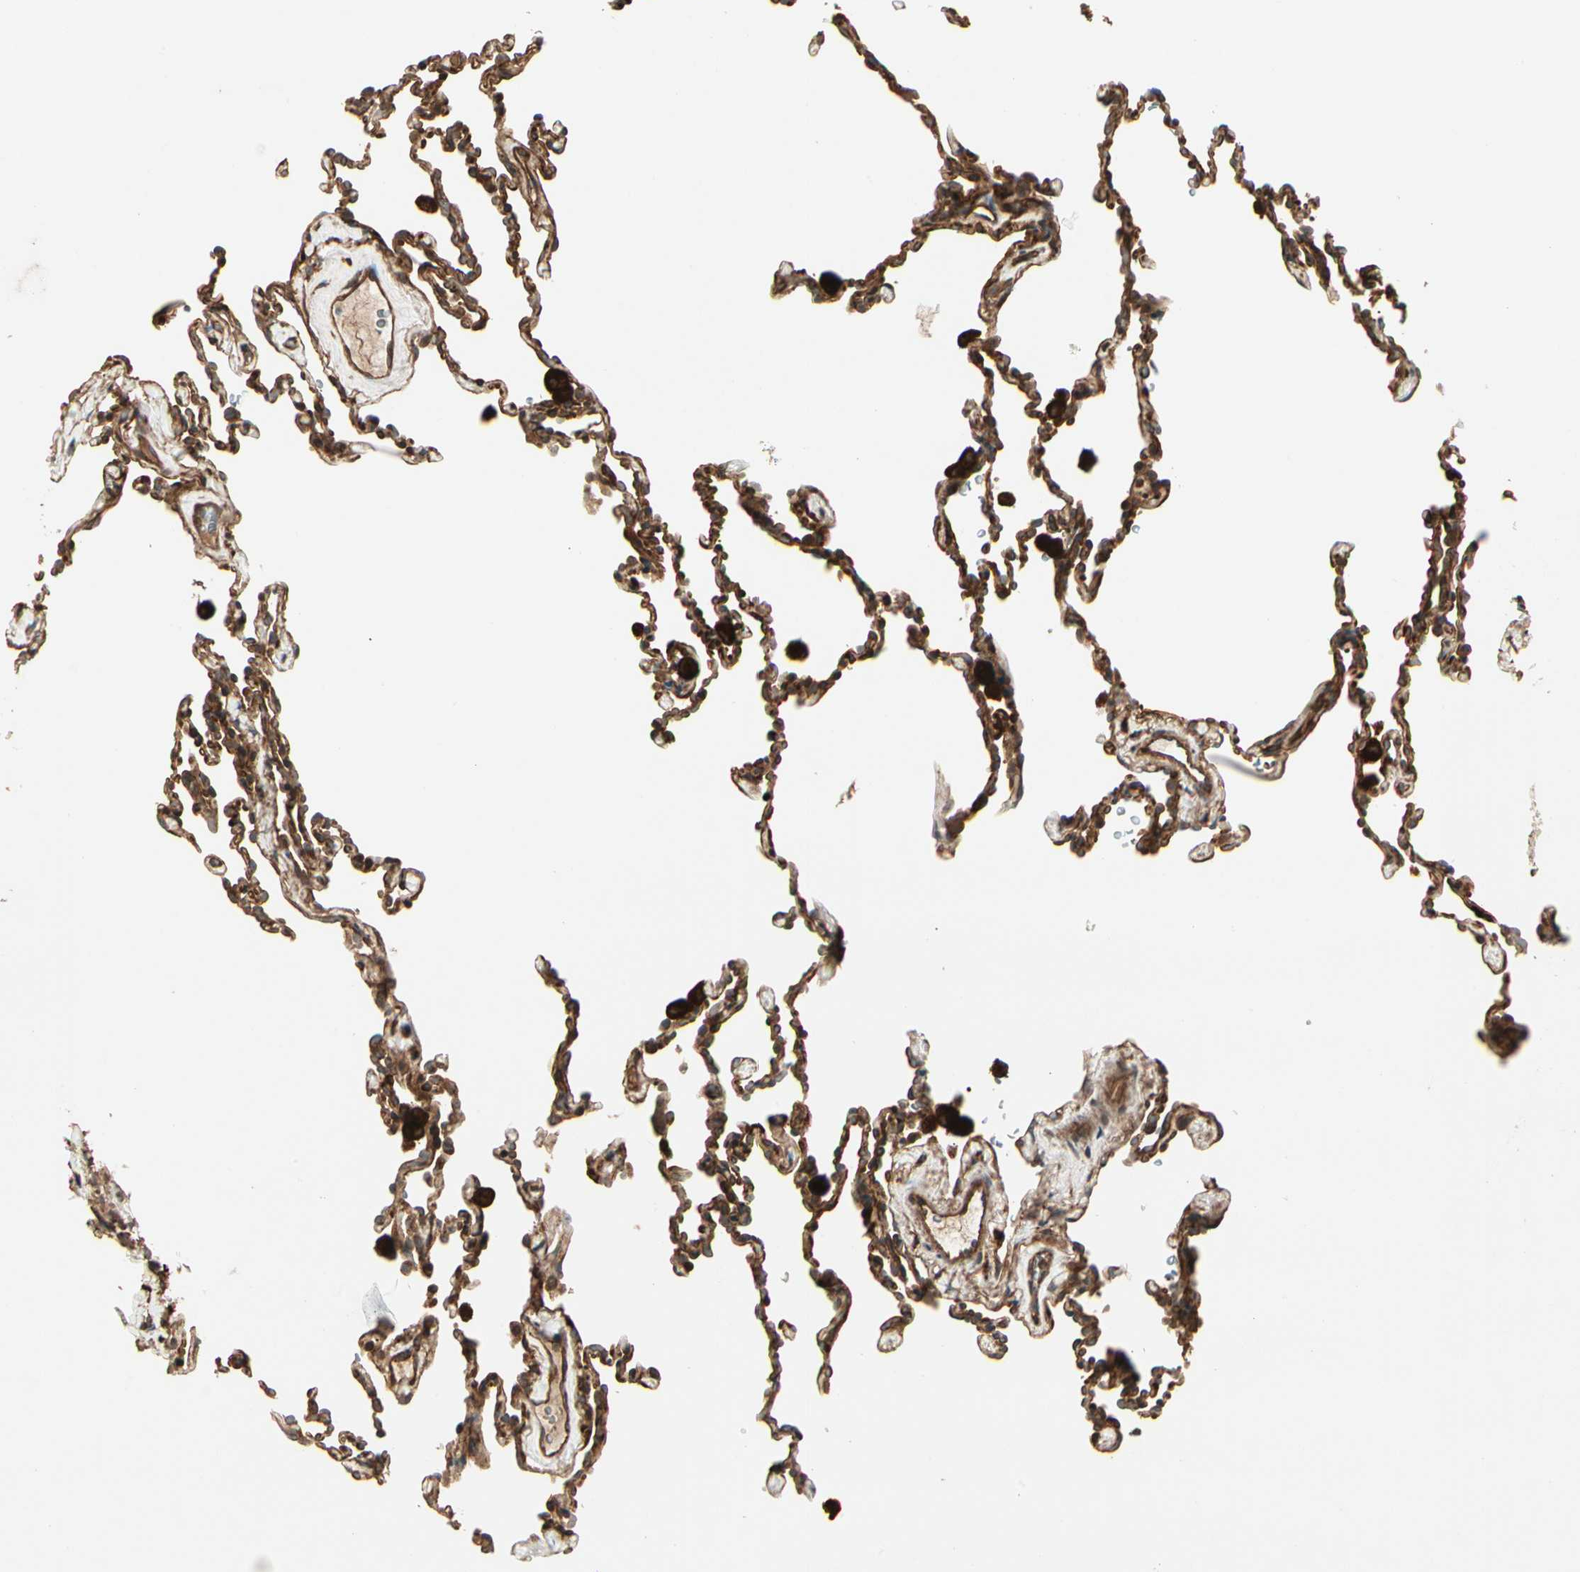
{"staining": {"intensity": "strong", "quantity": ">75%", "location": "cytoplasmic/membranous"}, "tissue": "lung", "cell_type": "Alveolar cells", "image_type": "normal", "snomed": [{"axis": "morphology", "description": "Normal tissue, NOS"}, {"axis": "morphology", "description": "Soft tissue tumor metastatic"}, {"axis": "topography", "description": "Lung"}], "caption": "Protein analysis of benign lung displays strong cytoplasmic/membranous positivity in about >75% of alveolar cells. (DAB = brown stain, brightfield microscopy at high magnification).", "gene": "FKBP15", "patient": {"sex": "male", "age": 59}}